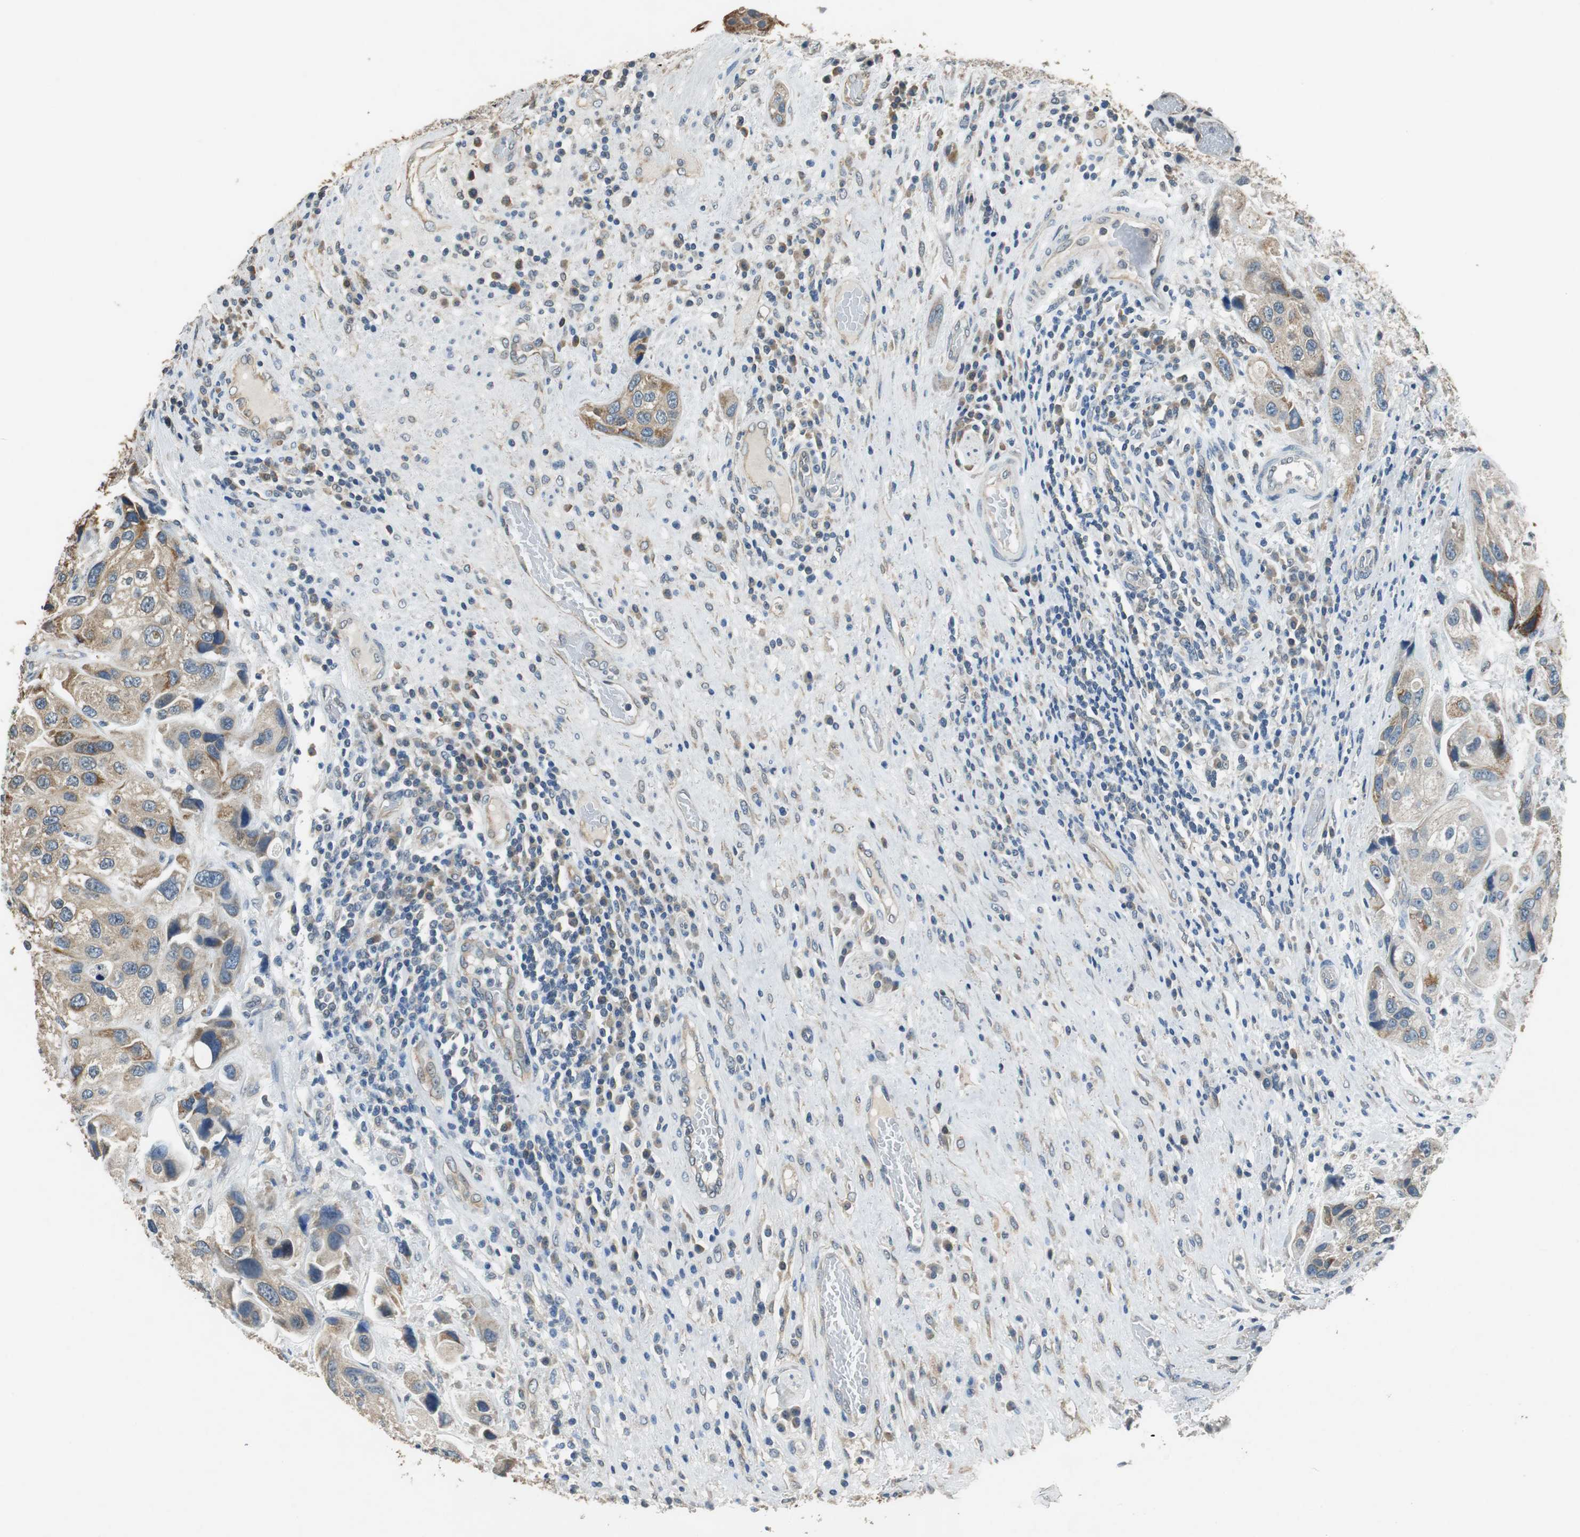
{"staining": {"intensity": "moderate", "quantity": "25%-75%", "location": "cytoplasmic/membranous"}, "tissue": "urothelial cancer", "cell_type": "Tumor cells", "image_type": "cancer", "snomed": [{"axis": "morphology", "description": "Urothelial carcinoma, High grade"}, {"axis": "topography", "description": "Urinary bladder"}], "caption": "A brown stain shows moderate cytoplasmic/membranous positivity of a protein in human urothelial carcinoma (high-grade) tumor cells.", "gene": "ALDH4A1", "patient": {"sex": "female", "age": 64}}